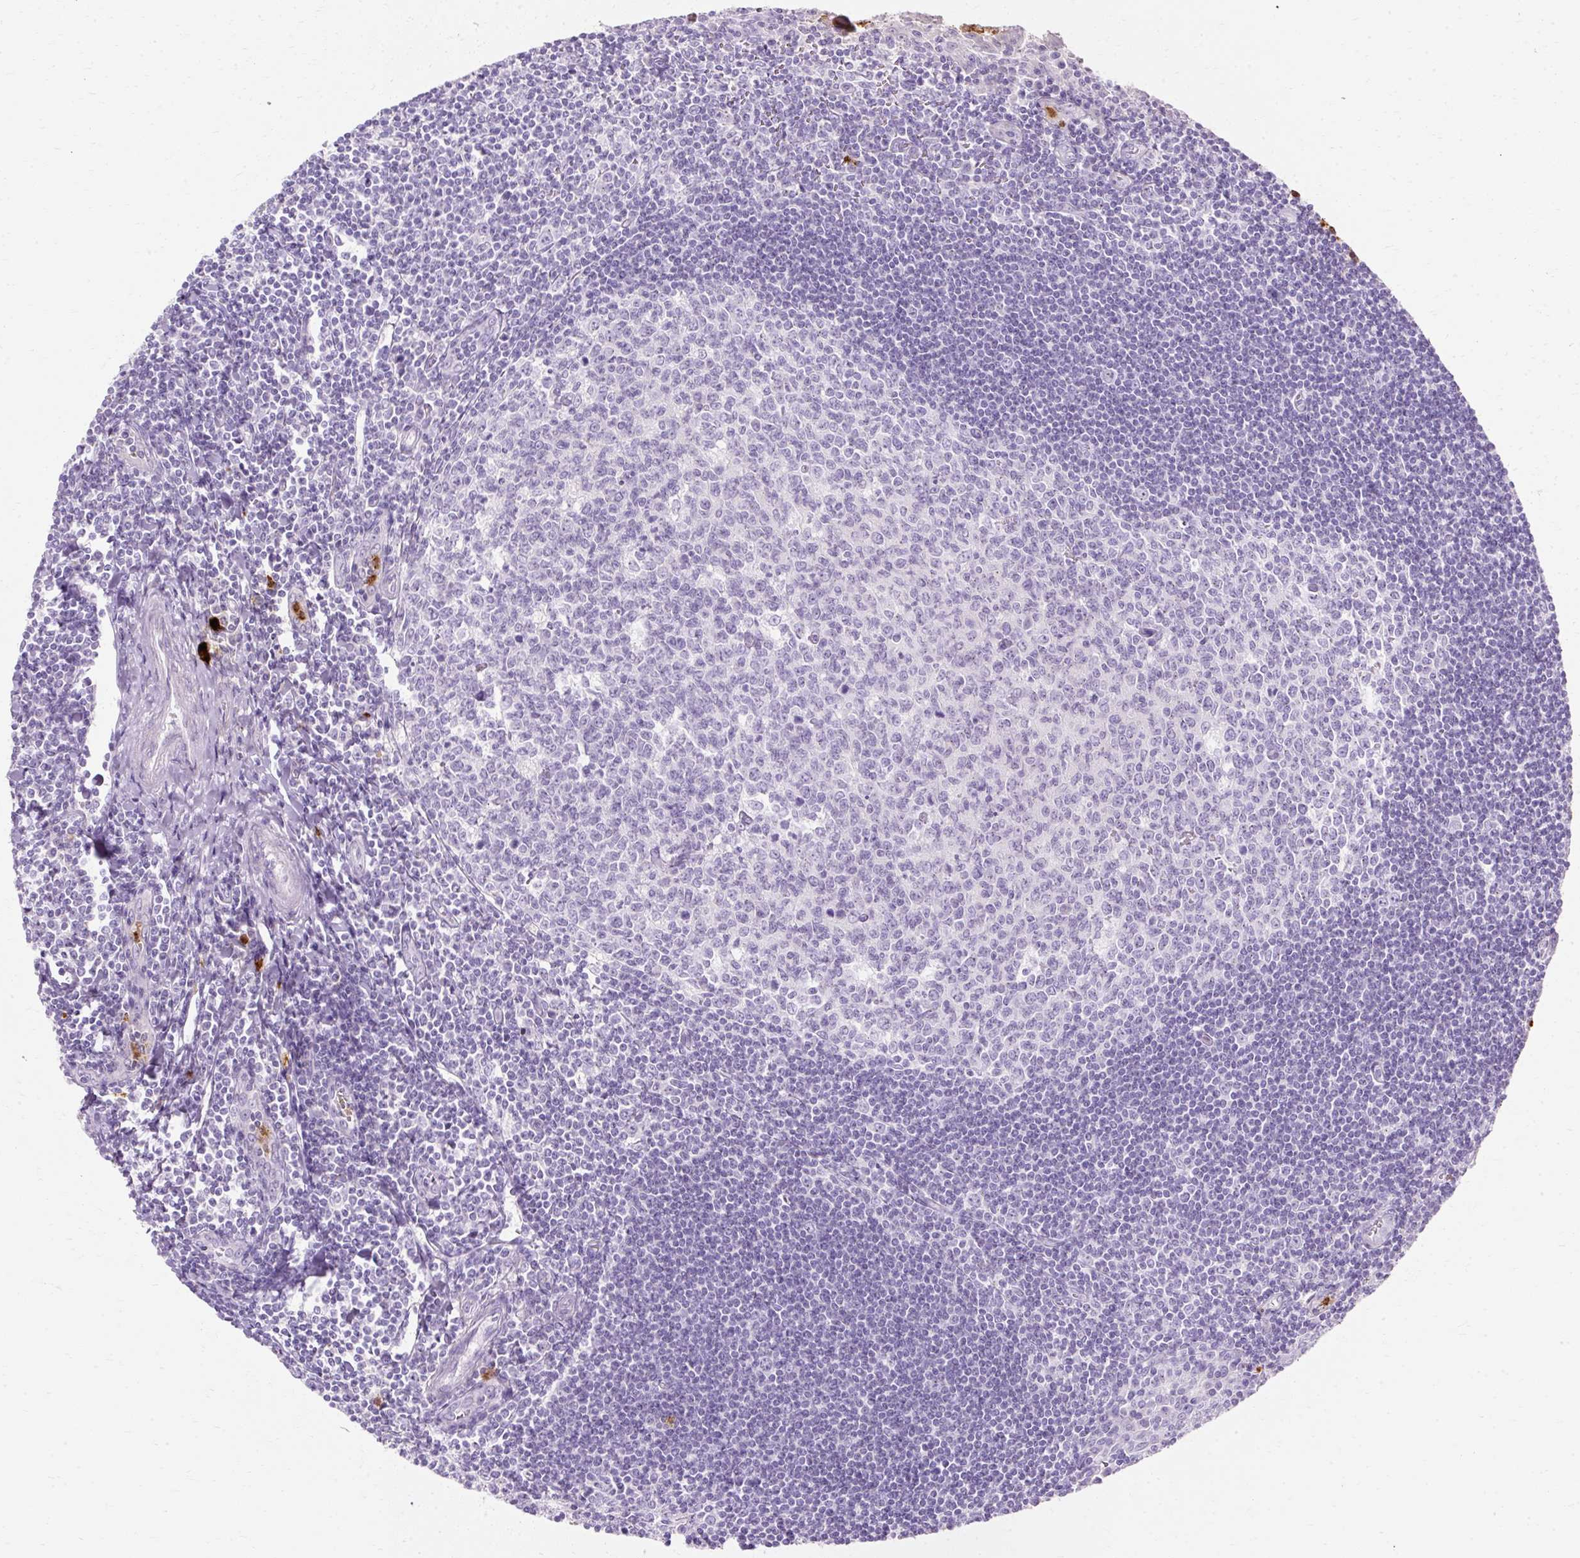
{"staining": {"intensity": "negative", "quantity": "none", "location": "none"}, "tissue": "tonsil", "cell_type": "Germinal center cells", "image_type": "normal", "snomed": [{"axis": "morphology", "description": "Normal tissue, NOS"}, {"axis": "topography", "description": "Tonsil"}], "caption": "High magnification brightfield microscopy of normal tonsil stained with DAB (3,3'-diaminobenzidine) (brown) and counterstained with hematoxylin (blue): germinal center cells show no significant positivity.", "gene": "DEFA1B", "patient": {"sex": "male", "age": 27}}